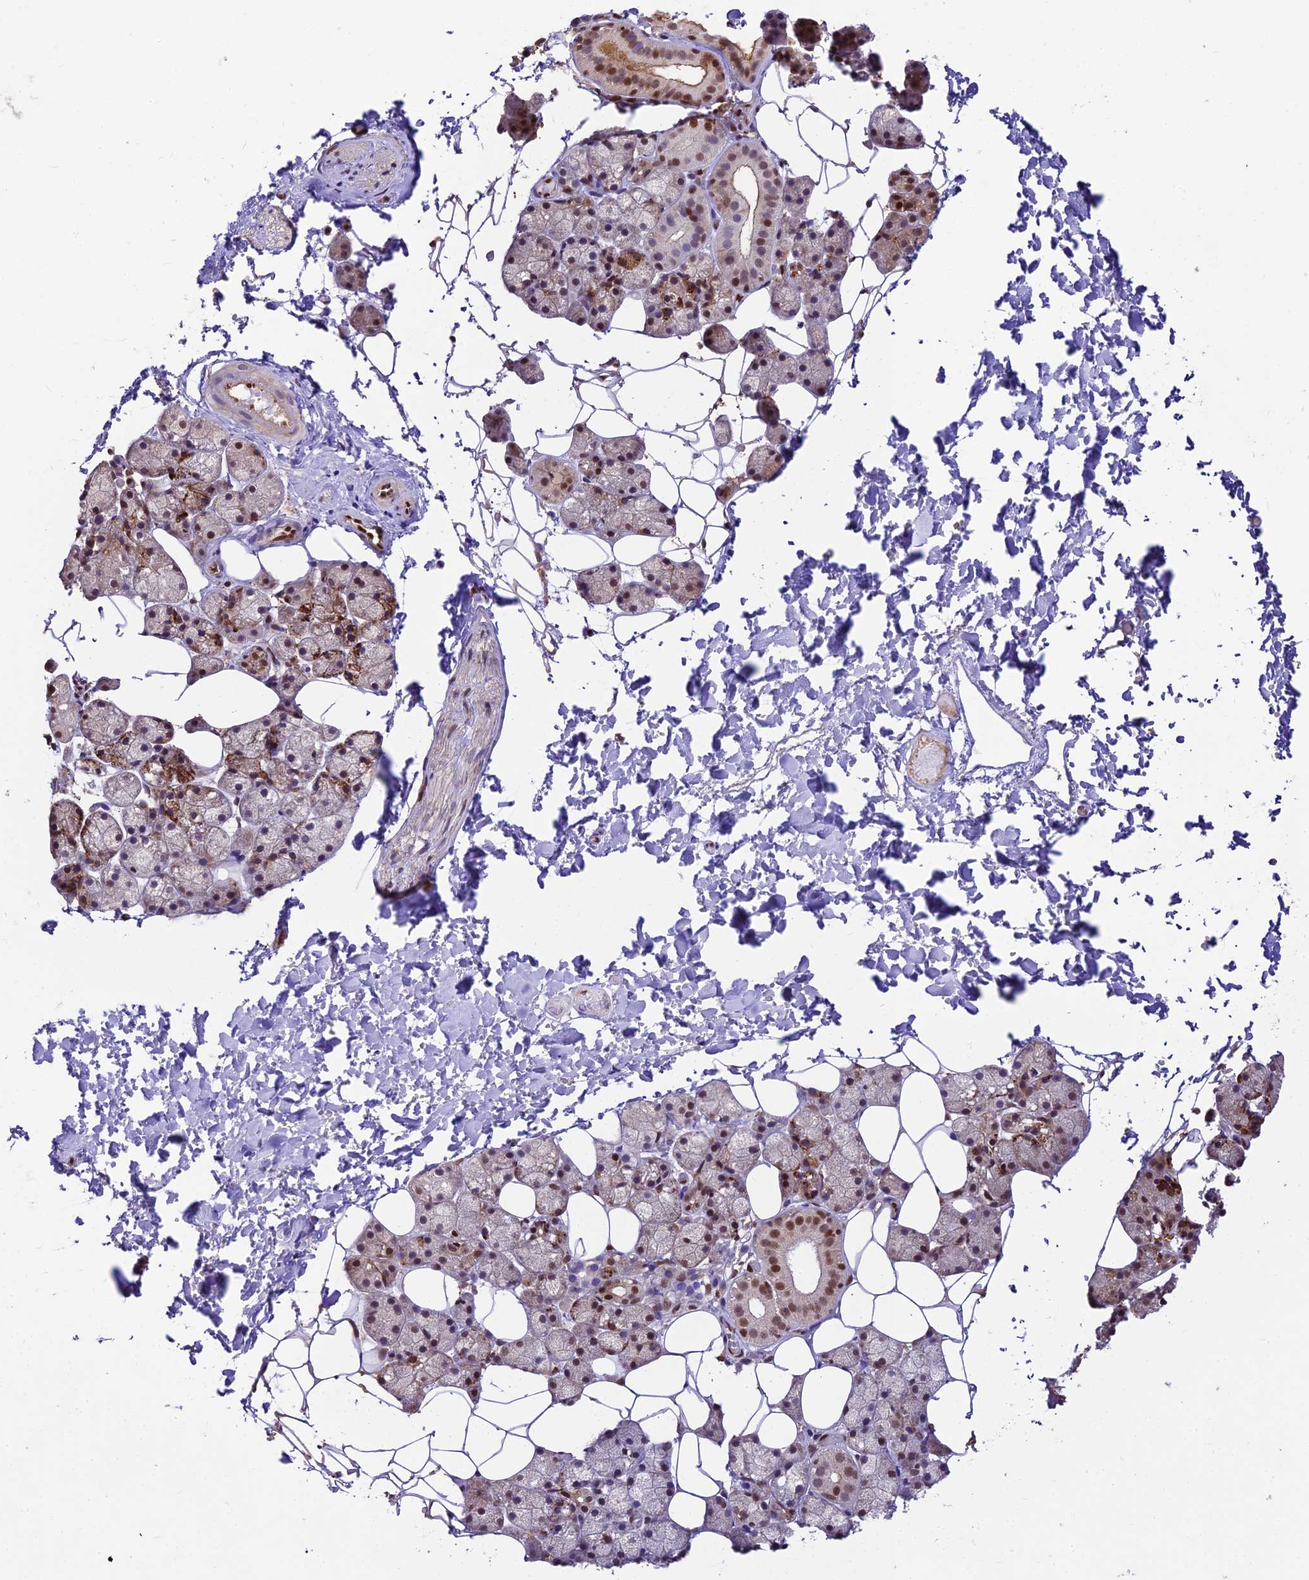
{"staining": {"intensity": "moderate", "quantity": "25%-75%", "location": "cytoplasmic/membranous,nuclear"}, "tissue": "salivary gland", "cell_type": "Glandular cells", "image_type": "normal", "snomed": [{"axis": "morphology", "description": "Normal tissue, NOS"}, {"axis": "topography", "description": "Salivary gland"}], "caption": "DAB (3,3'-diaminobenzidine) immunohistochemical staining of normal human salivary gland reveals moderate cytoplasmic/membranous,nuclear protein positivity in approximately 25%-75% of glandular cells. Immunohistochemistry (ihc) stains the protein in brown and the nuclei are stained blue.", "gene": "TRIM22", "patient": {"sex": "female", "age": 33}}